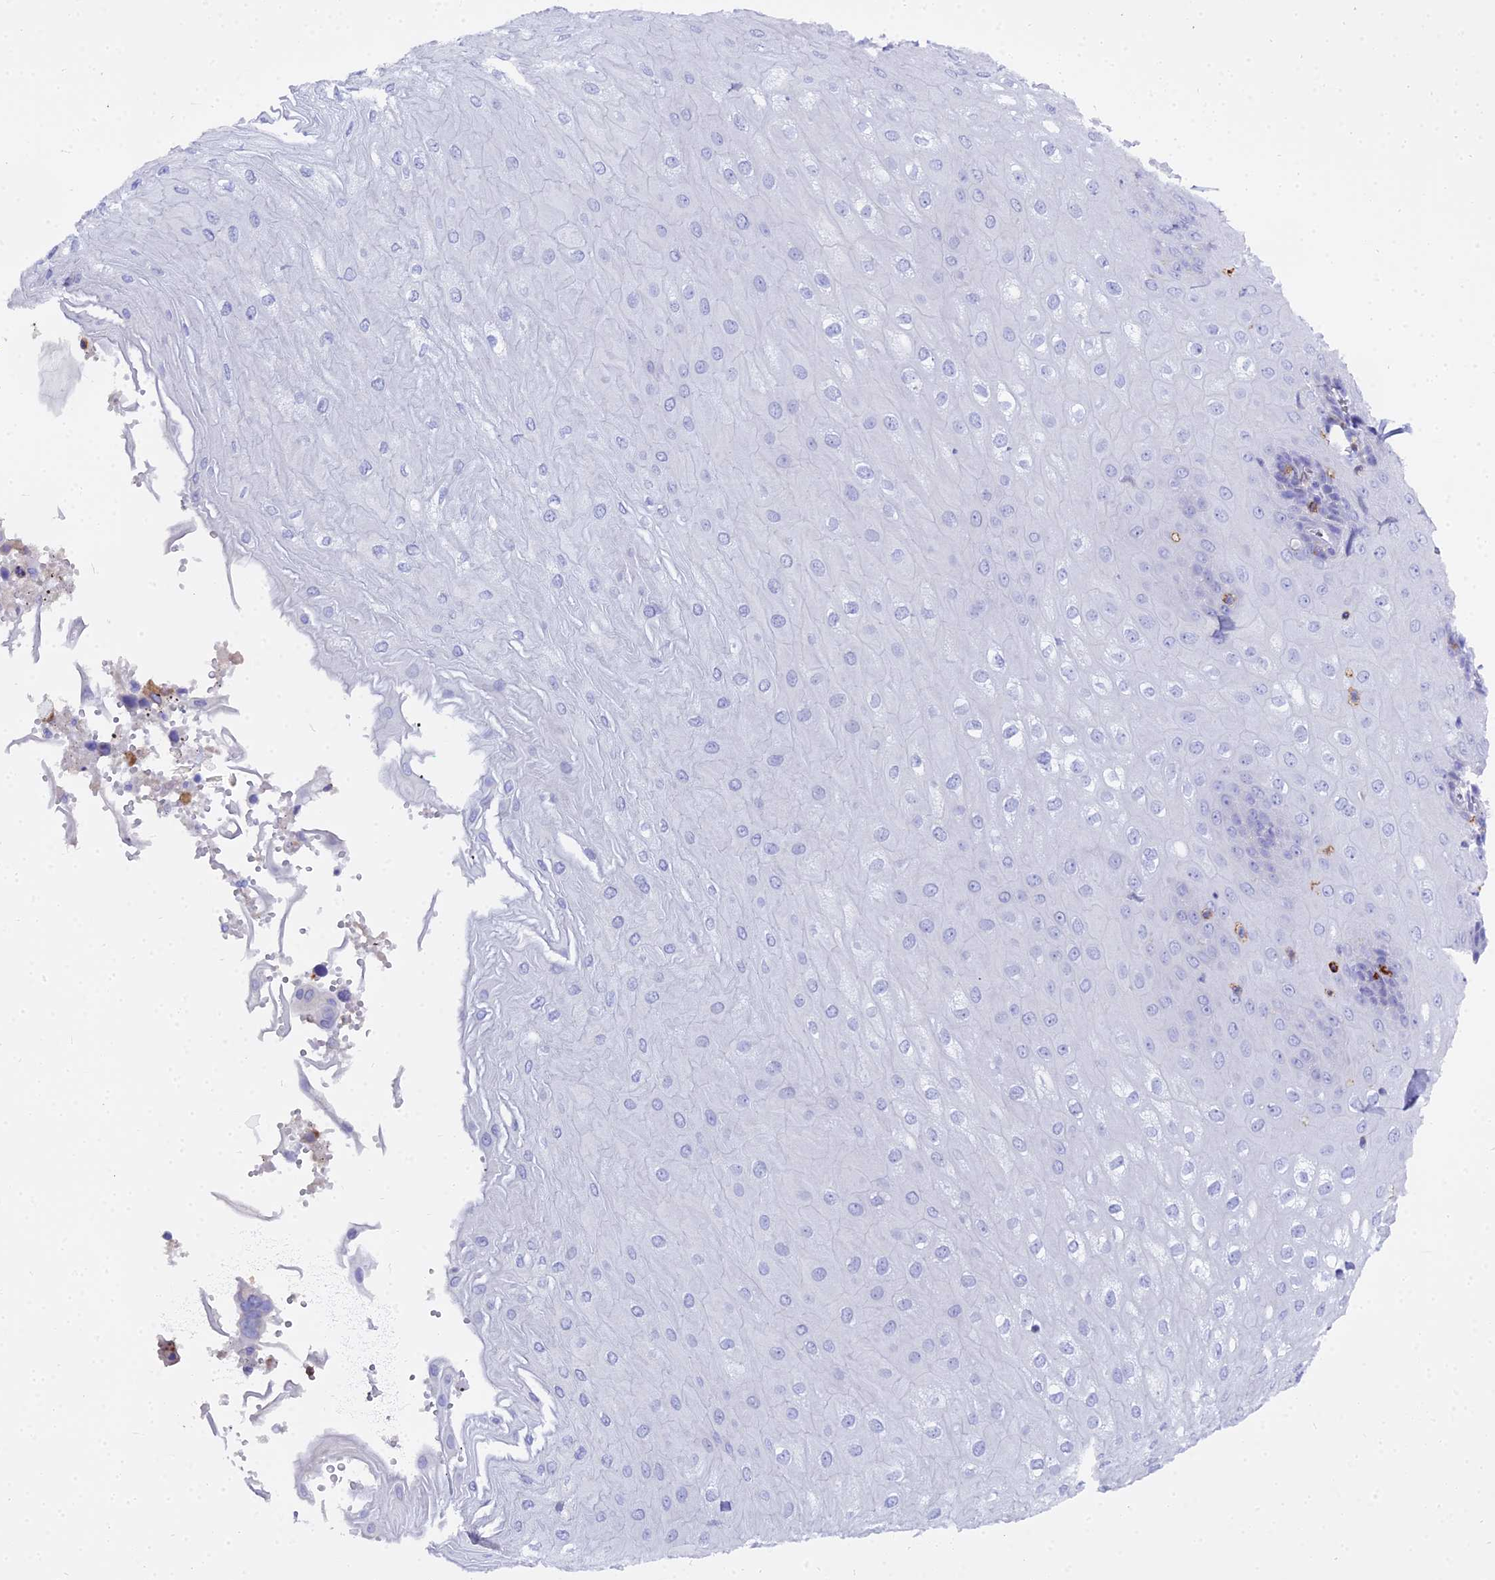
{"staining": {"intensity": "negative", "quantity": "none", "location": "none"}, "tissue": "esophagus", "cell_type": "Squamous epithelial cells", "image_type": "normal", "snomed": [{"axis": "morphology", "description": "Normal tissue, NOS"}, {"axis": "topography", "description": "Esophagus"}], "caption": "The histopathology image reveals no significant positivity in squamous epithelial cells of esophagus. (DAB (3,3'-diaminobenzidine) IHC visualized using brightfield microscopy, high magnification).", "gene": "CD5", "patient": {"sex": "male", "age": 60}}